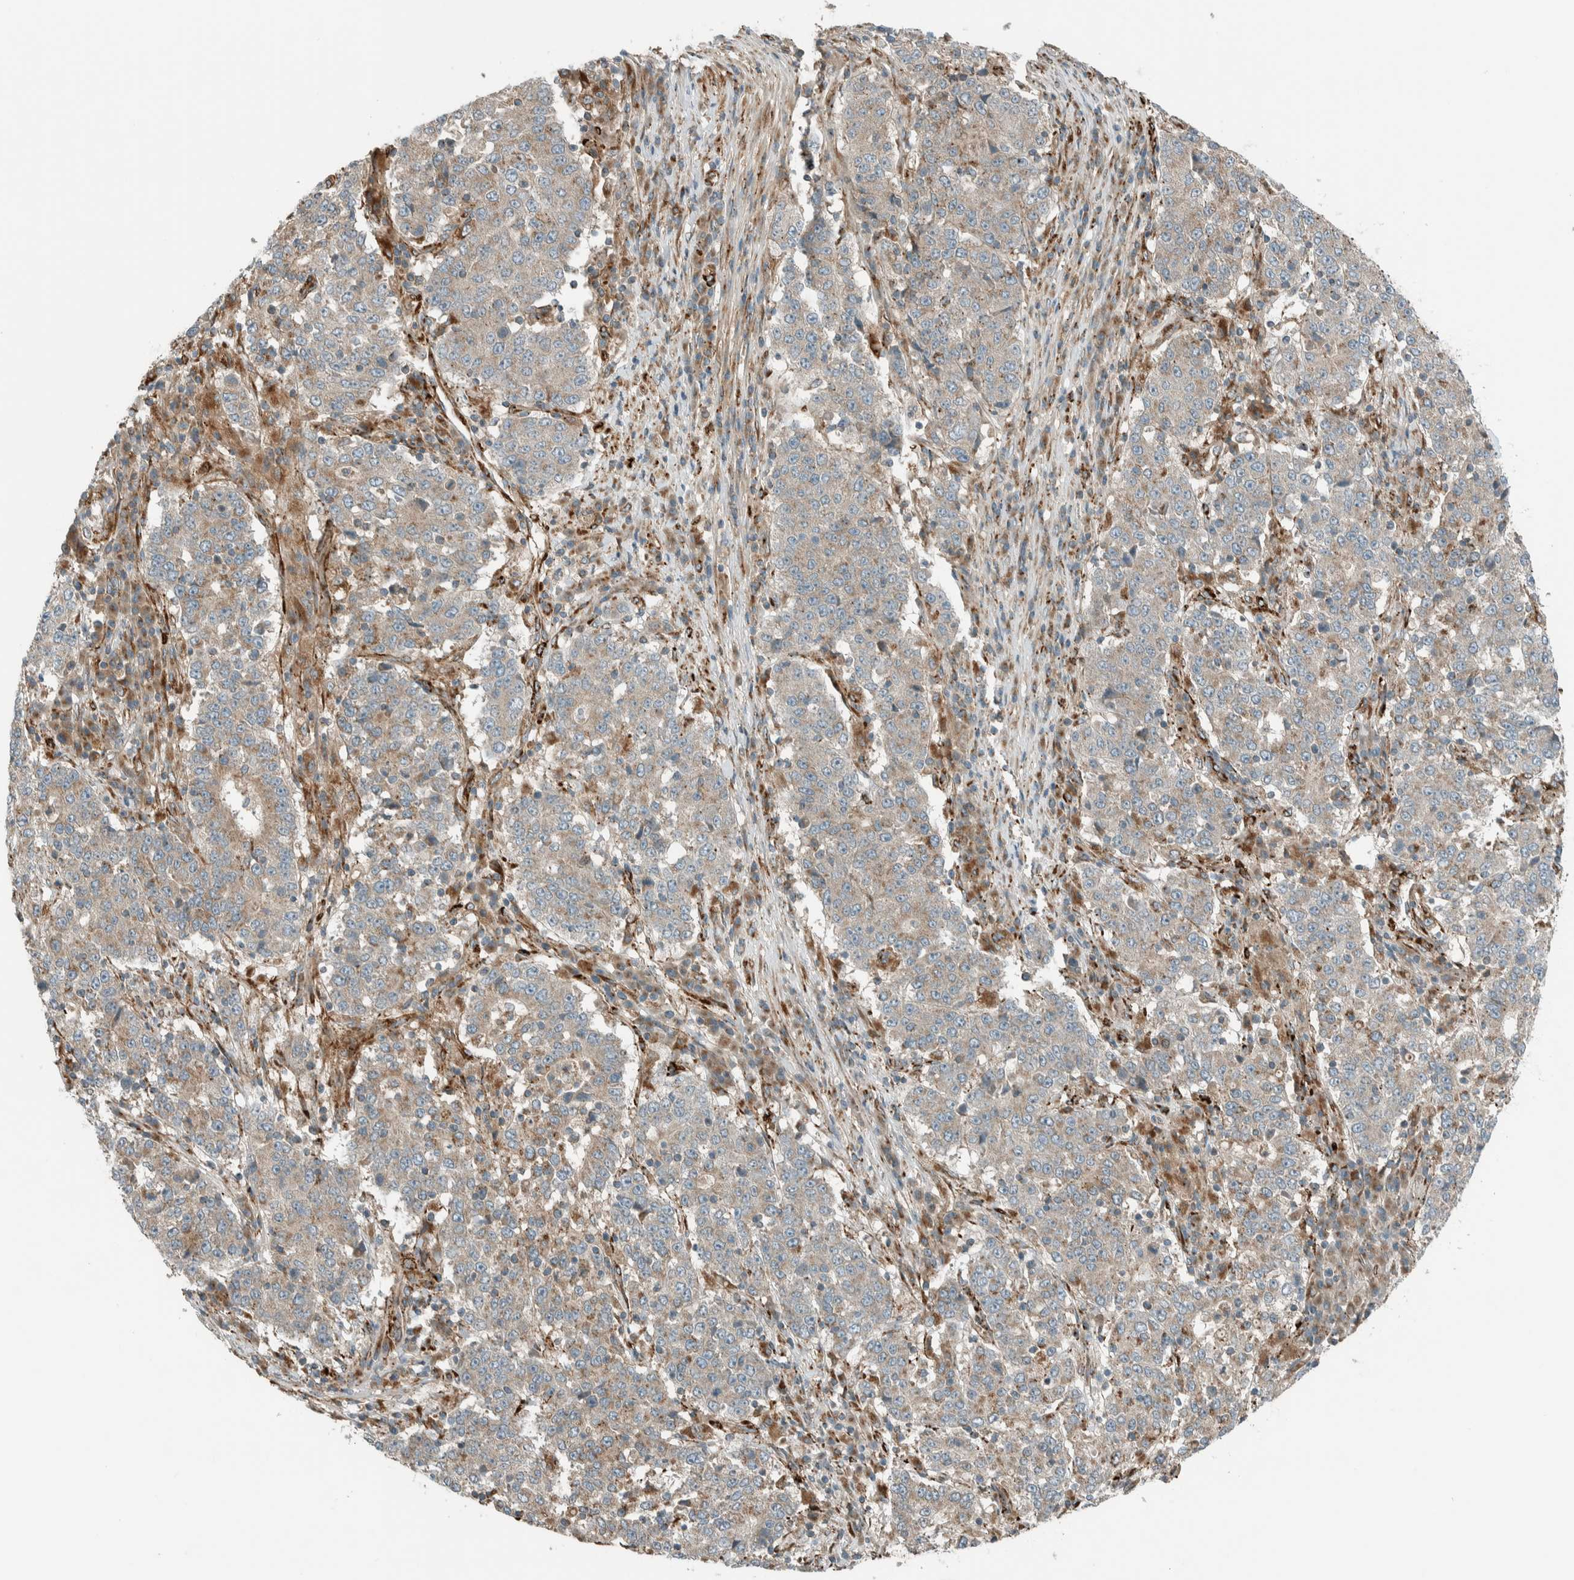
{"staining": {"intensity": "weak", "quantity": "25%-75%", "location": "cytoplasmic/membranous"}, "tissue": "stomach cancer", "cell_type": "Tumor cells", "image_type": "cancer", "snomed": [{"axis": "morphology", "description": "Adenocarcinoma, NOS"}, {"axis": "topography", "description": "Stomach"}], "caption": "Protein staining of stomach cancer (adenocarcinoma) tissue shows weak cytoplasmic/membranous staining in approximately 25%-75% of tumor cells.", "gene": "EXOC7", "patient": {"sex": "male", "age": 59}}